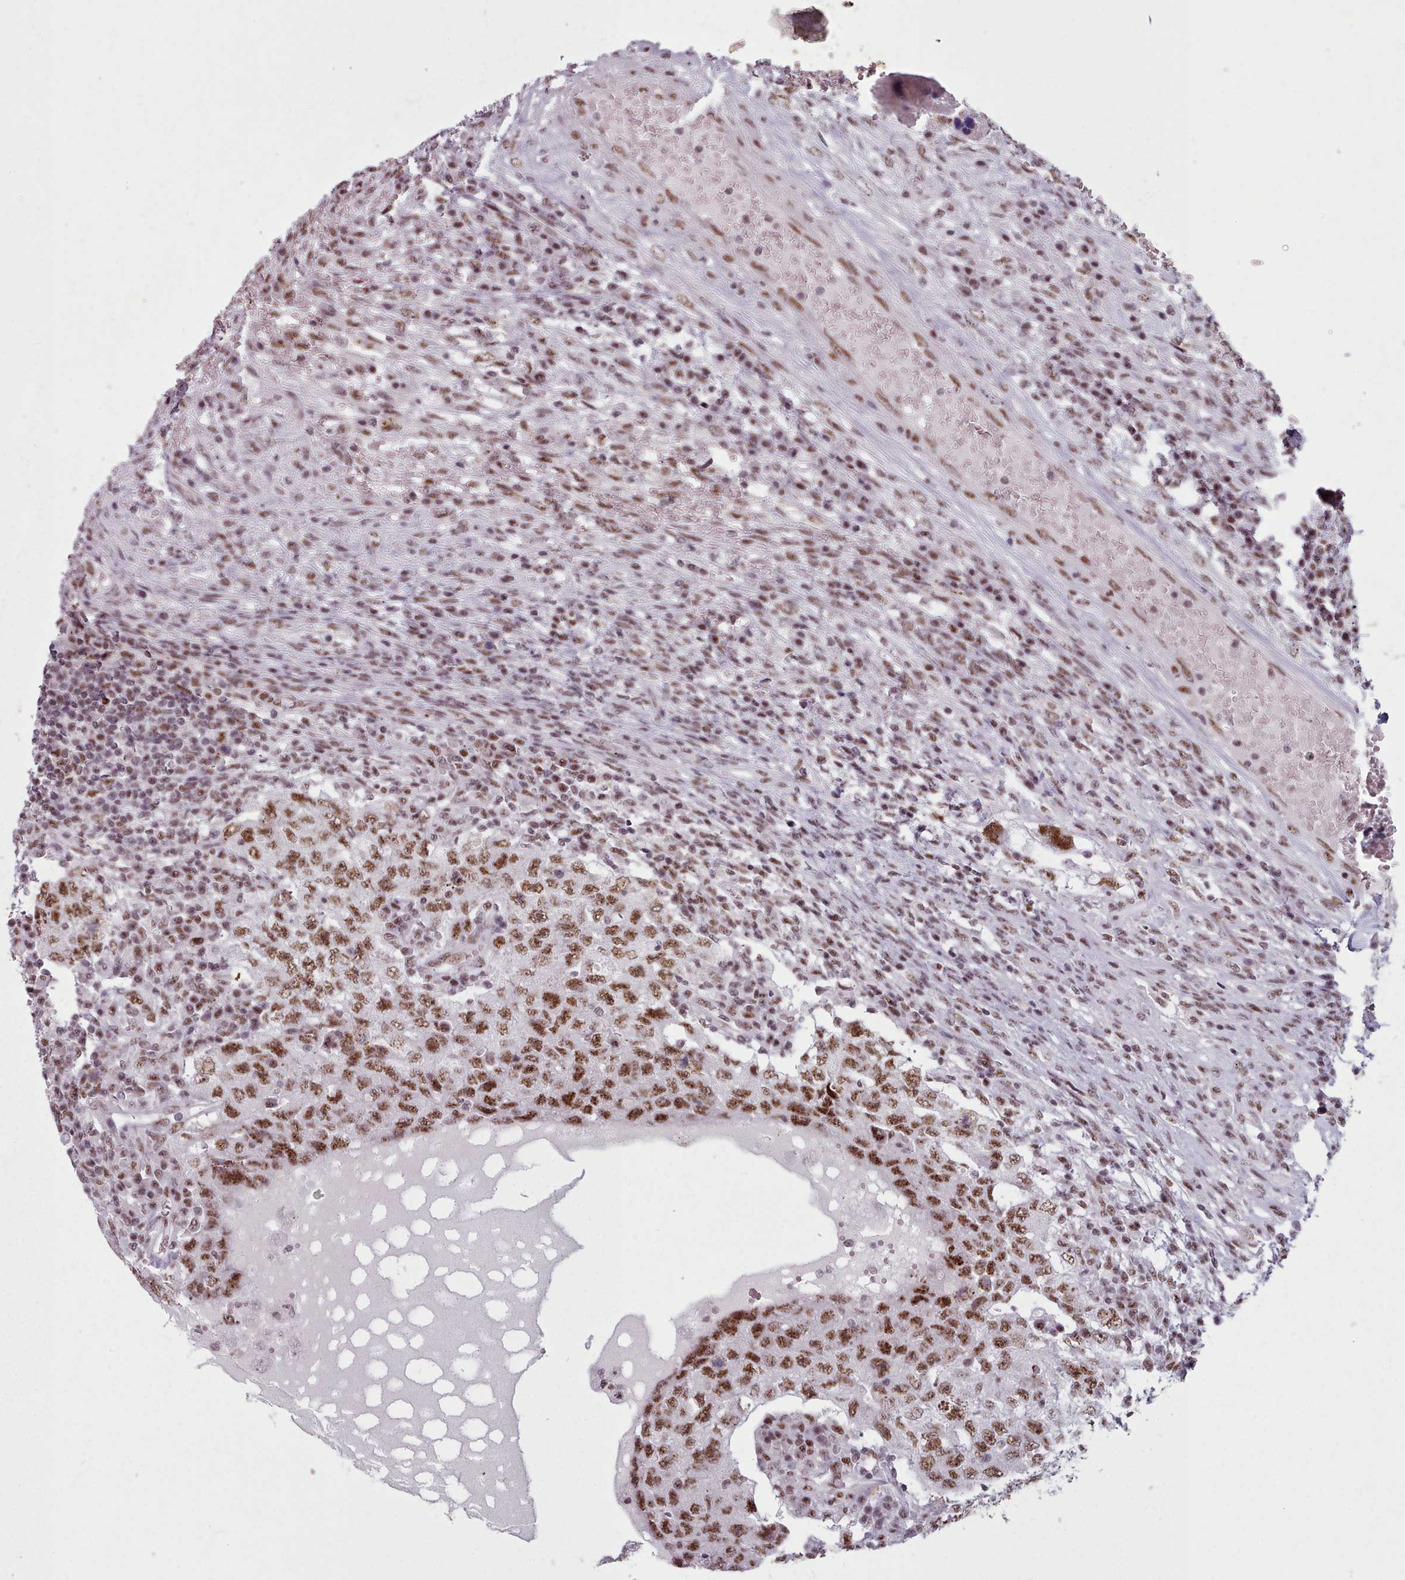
{"staining": {"intensity": "strong", "quantity": ">75%", "location": "nuclear"}, "tissue": "testis cancer", "cell_type": "Tumor cells", "image_type": "cancer", "snomed": [{"axis": "morphology", "description": "Carcinoma, Embryonal, NOS"}, {"axis": "topography", "description": "Testis"}], "caption": "An IHC micrograph of neoplastic tissue is shown. Protein staining in brown highlights strong nuclear positivity in testis embryonal carcinoma within tumor cells.", "gene": "SRRM1", "patient": {"sex": "male", "age": 26}}